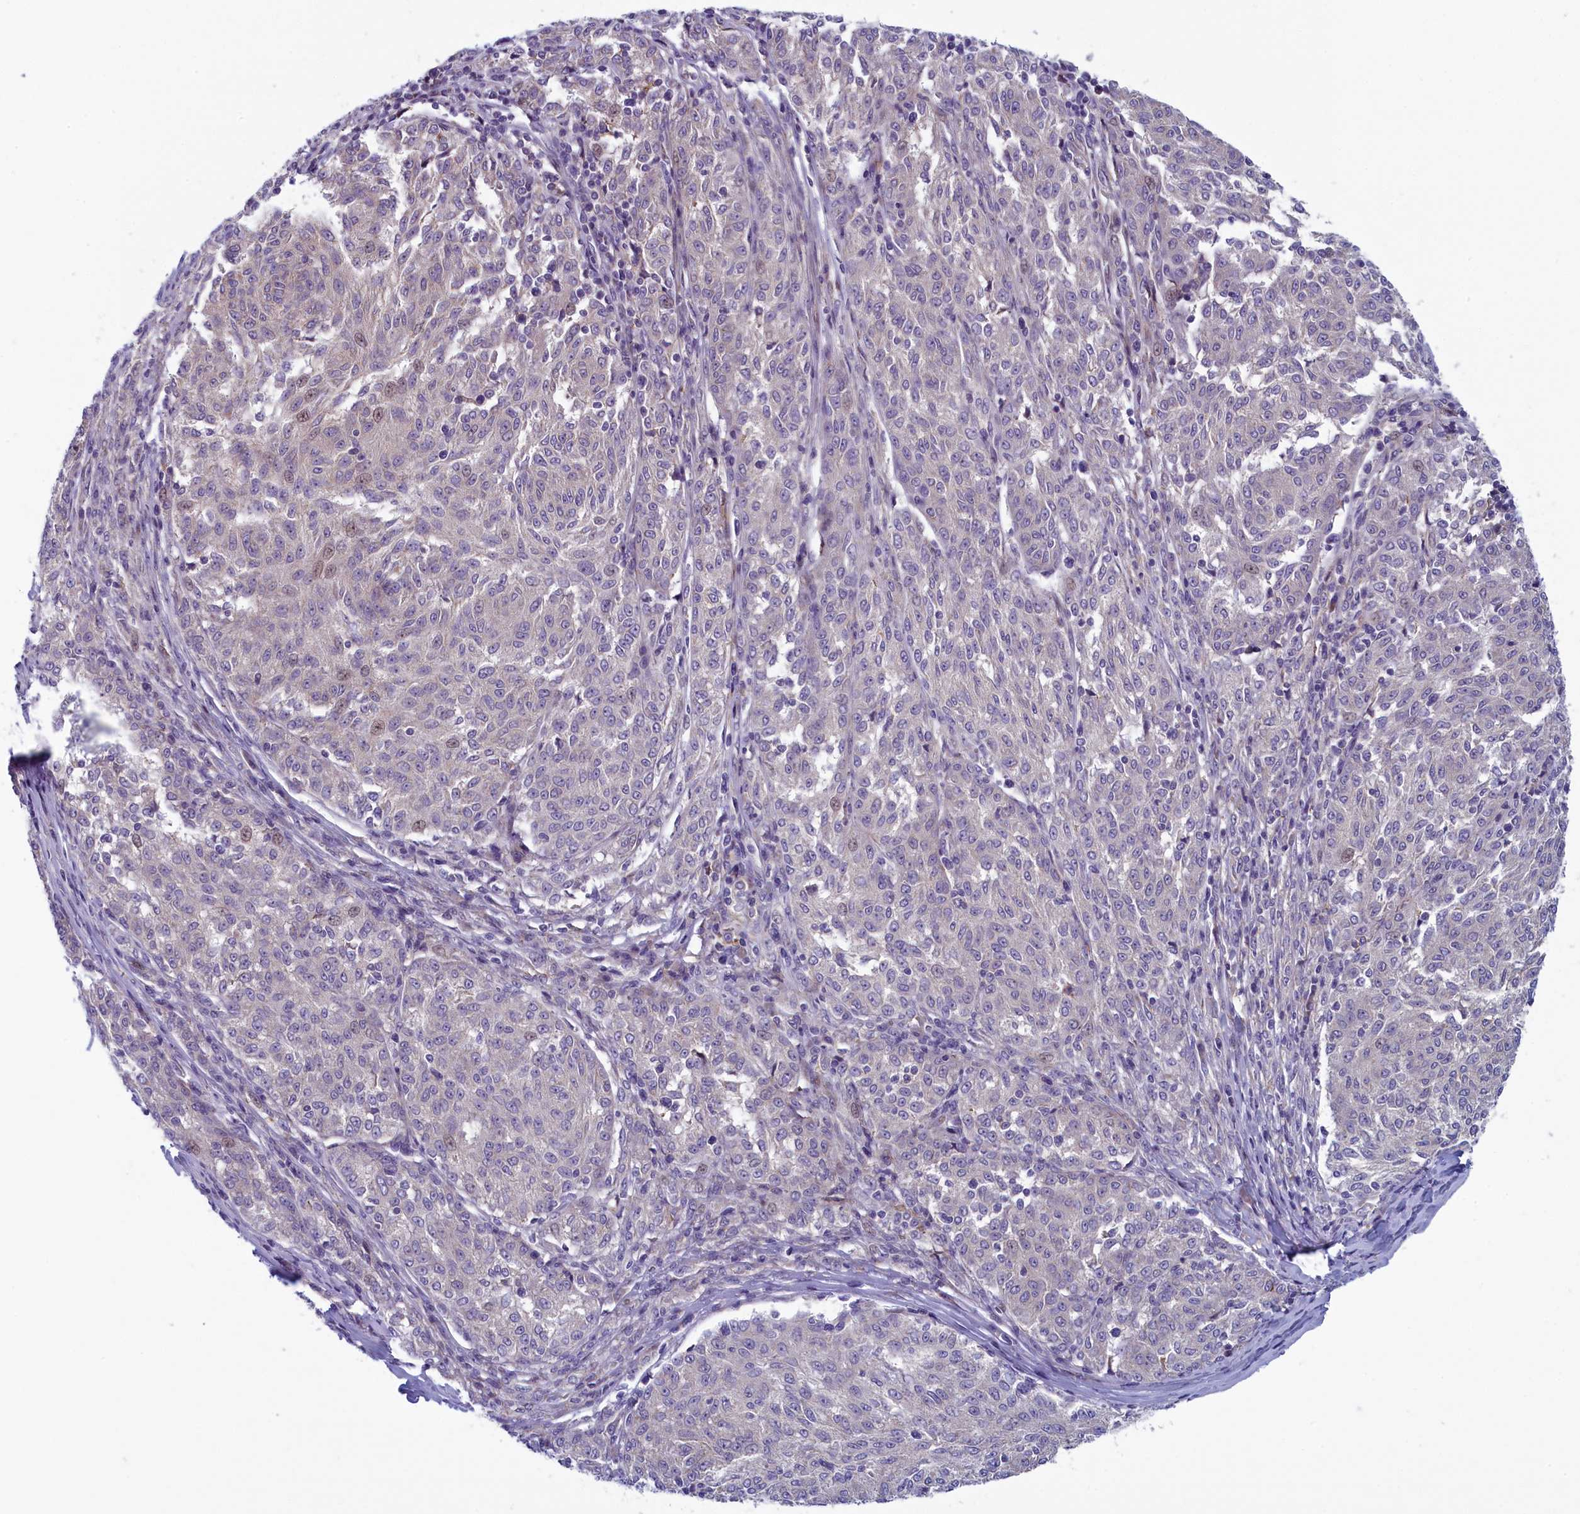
{"staining": {"intensity": "negative", "quantity": "none", "location": "none"}, "tissue": "melanoma", "cell_type": "Tumor cells", "image_type": "cancer", "snomed": [{"axis": "morphology", "description": "Malignant melanoma, NOS"}, {"axis": "topography", "description": "Skin"}], "caption": "This is an immunohistochemistry micrograph of melanoma. There is no staining in tumor cells.", "gene": "ANKRD39", "patient": {"sex": "female", "age": 72}}